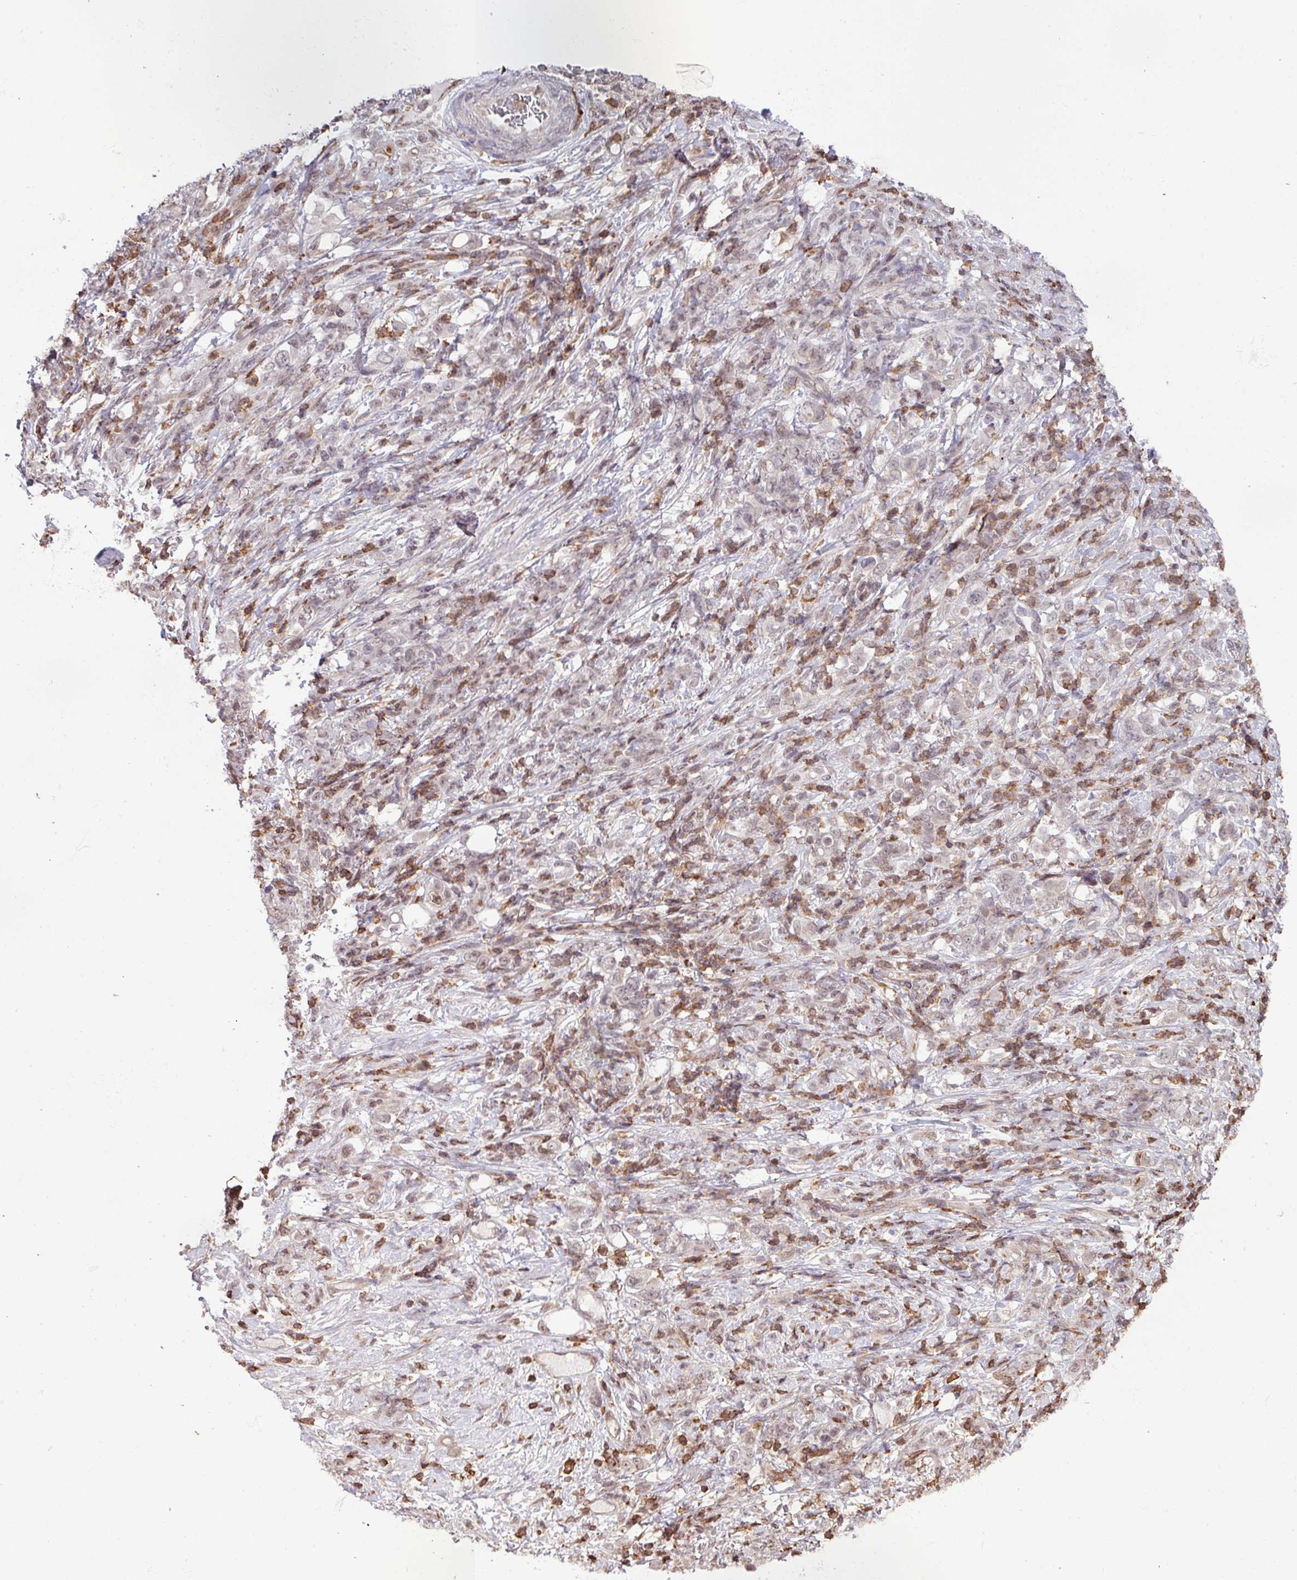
{"staining": {"intensity": "negative", "quantity": "none", "location": "none"}, "tissue": "stomach cancer", "cell_type": "Tumor cells", "image_type": "cancer", "snomed": [{"axis": "morphology", "description": "Adenocarcinoma, NOS"}, {"axis": "topography", "description": "Stomach"}], "caption": "Immunohistochemical staining of human stomach adenocarcinoma exhibits no significant expression in tumor cells.", "gene": "GON7", "patient": {"sex": "female", "age": 79}}